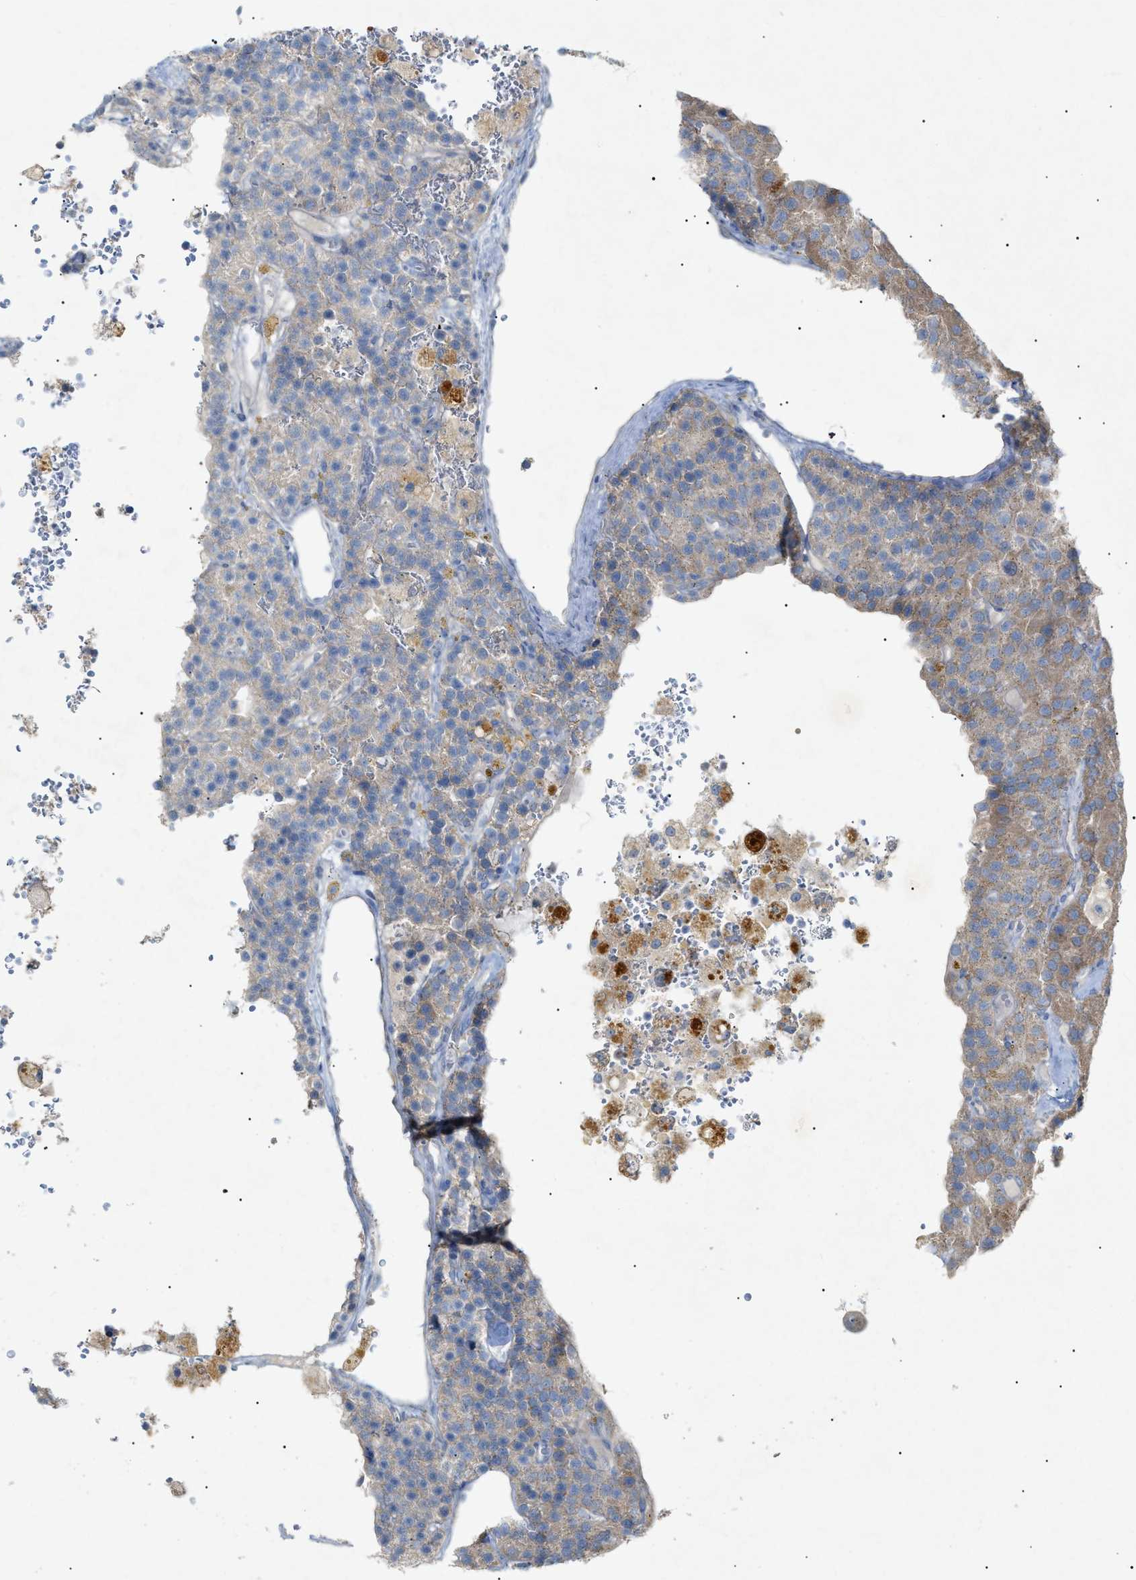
{"staining": {"intensity": "weak", "quantity": "25%-75%", "location": "cytoplasmic/membranous"}, "tissue": "parathyroid gland", "cell_type": "Glandular cells", "image_type": "normal", "snomed": [{"axis": "morphology", "description": "Normal tissue, NOS"}, {"axis": "morphology", "description": "Adenoma, NOS"}, {"axis": "topography", "description": "Parathyroid gland"}], "caption": "Immunohistochemical staining of unremarkable parathyroid gland exhibits 25%-75% levels of weak cytoplasmic/membranous protein positivity in about 25%-75% of glandular cells. Using DAB (brown) and hematoxylin (blue) stains, captured at high magnification using brightfield microscopy.", "gene": "SLC25A31", "patient": {"sex": "female", "age": 86}}